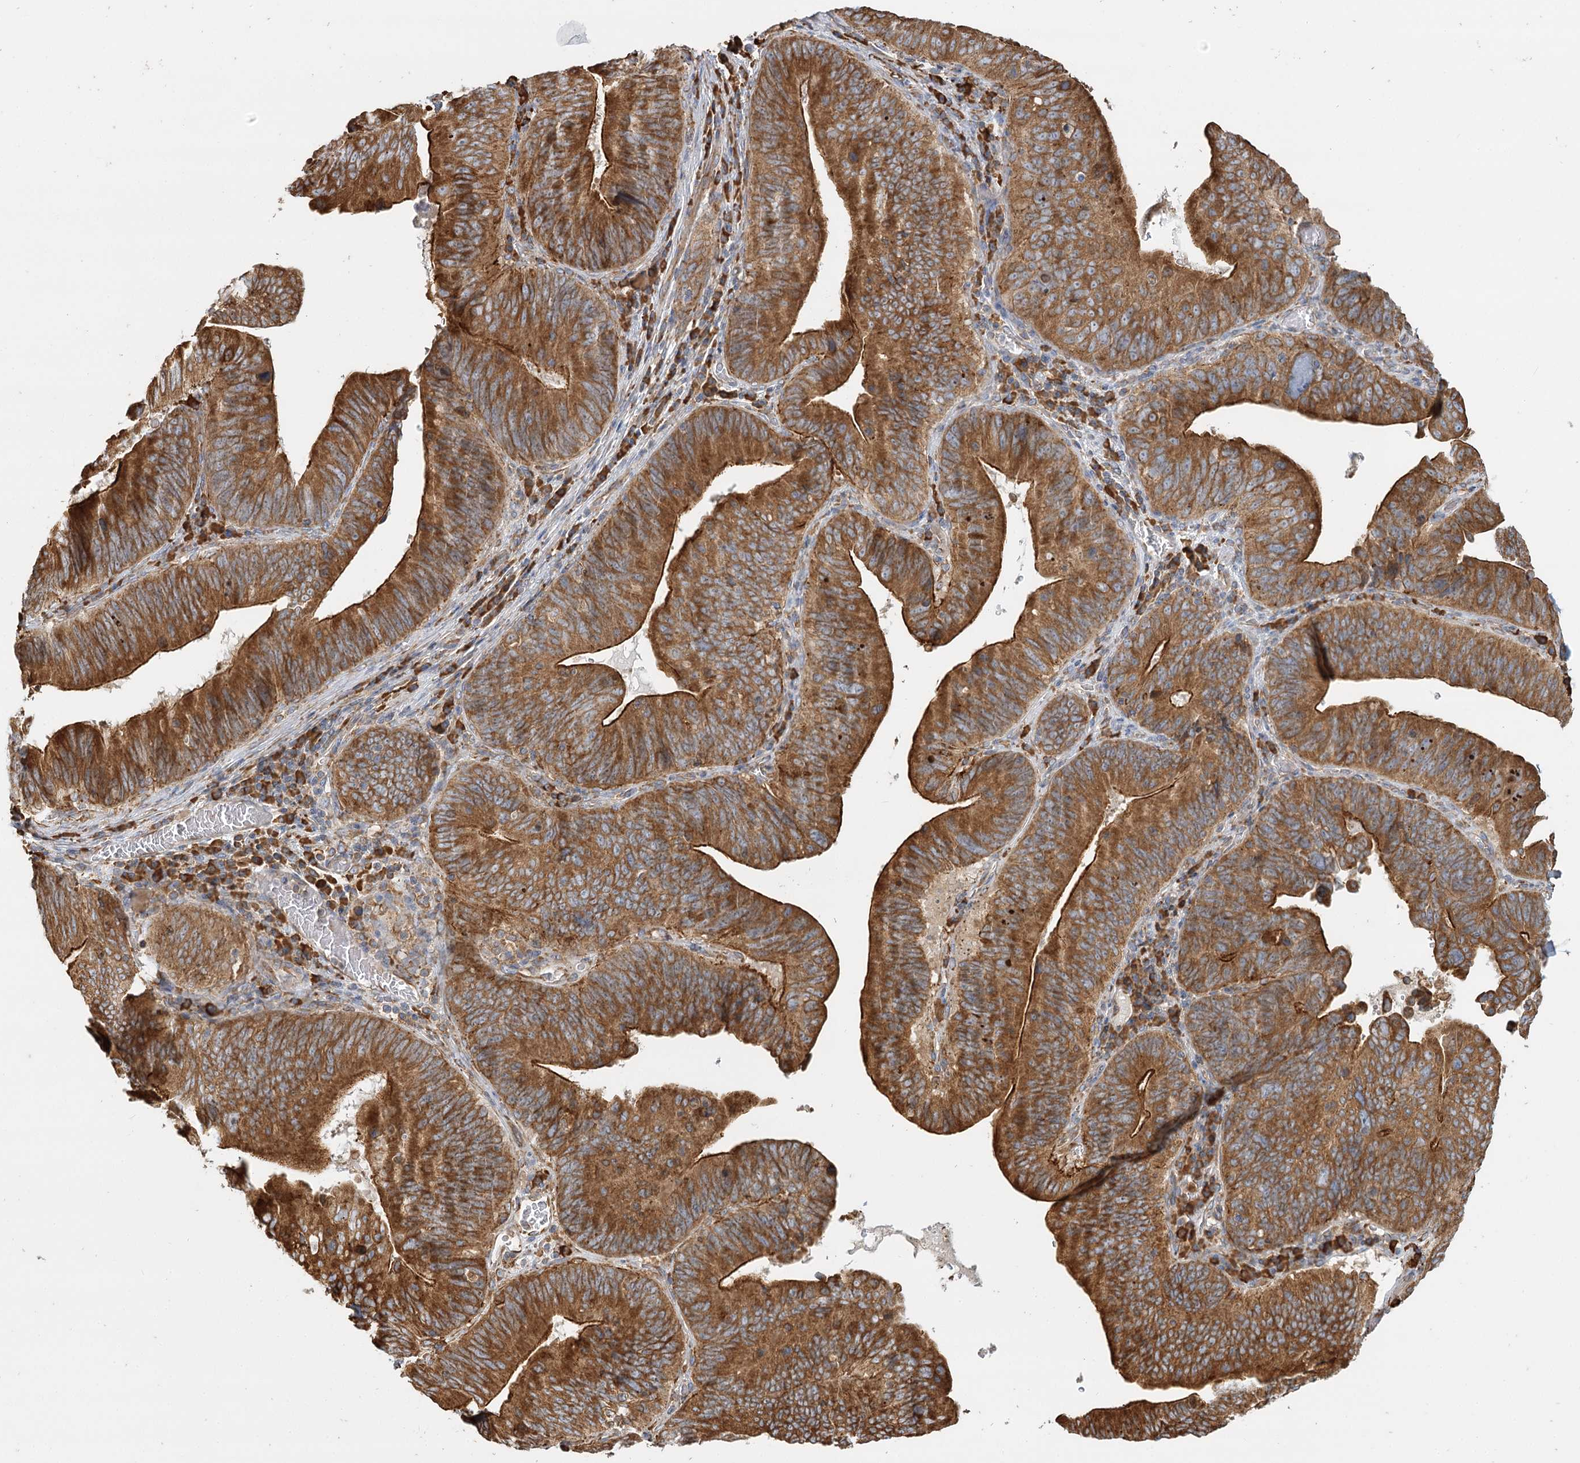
{"staining": {"intensity": "strong", "quantity": ">75%", "location": "cytoplasmic/membranous"}, "tissue": "pancreatic cancer", "cell_type": "Tumor cells", "image_type": "cancer", "snomed": [{"axis": "morphology", "description": "Adenocarcinoma, NOS"}, {"axis": "topography", "description": "Pancreas"}], "caption": "The image exhibits staining of pancreatic adenocarcinoma, revealing strong cytoplasmic/membranous protein staining (brown color) within tumor cells.", "gene": "TAS1R1", "patient": {"sex": "male", "age": 63}}